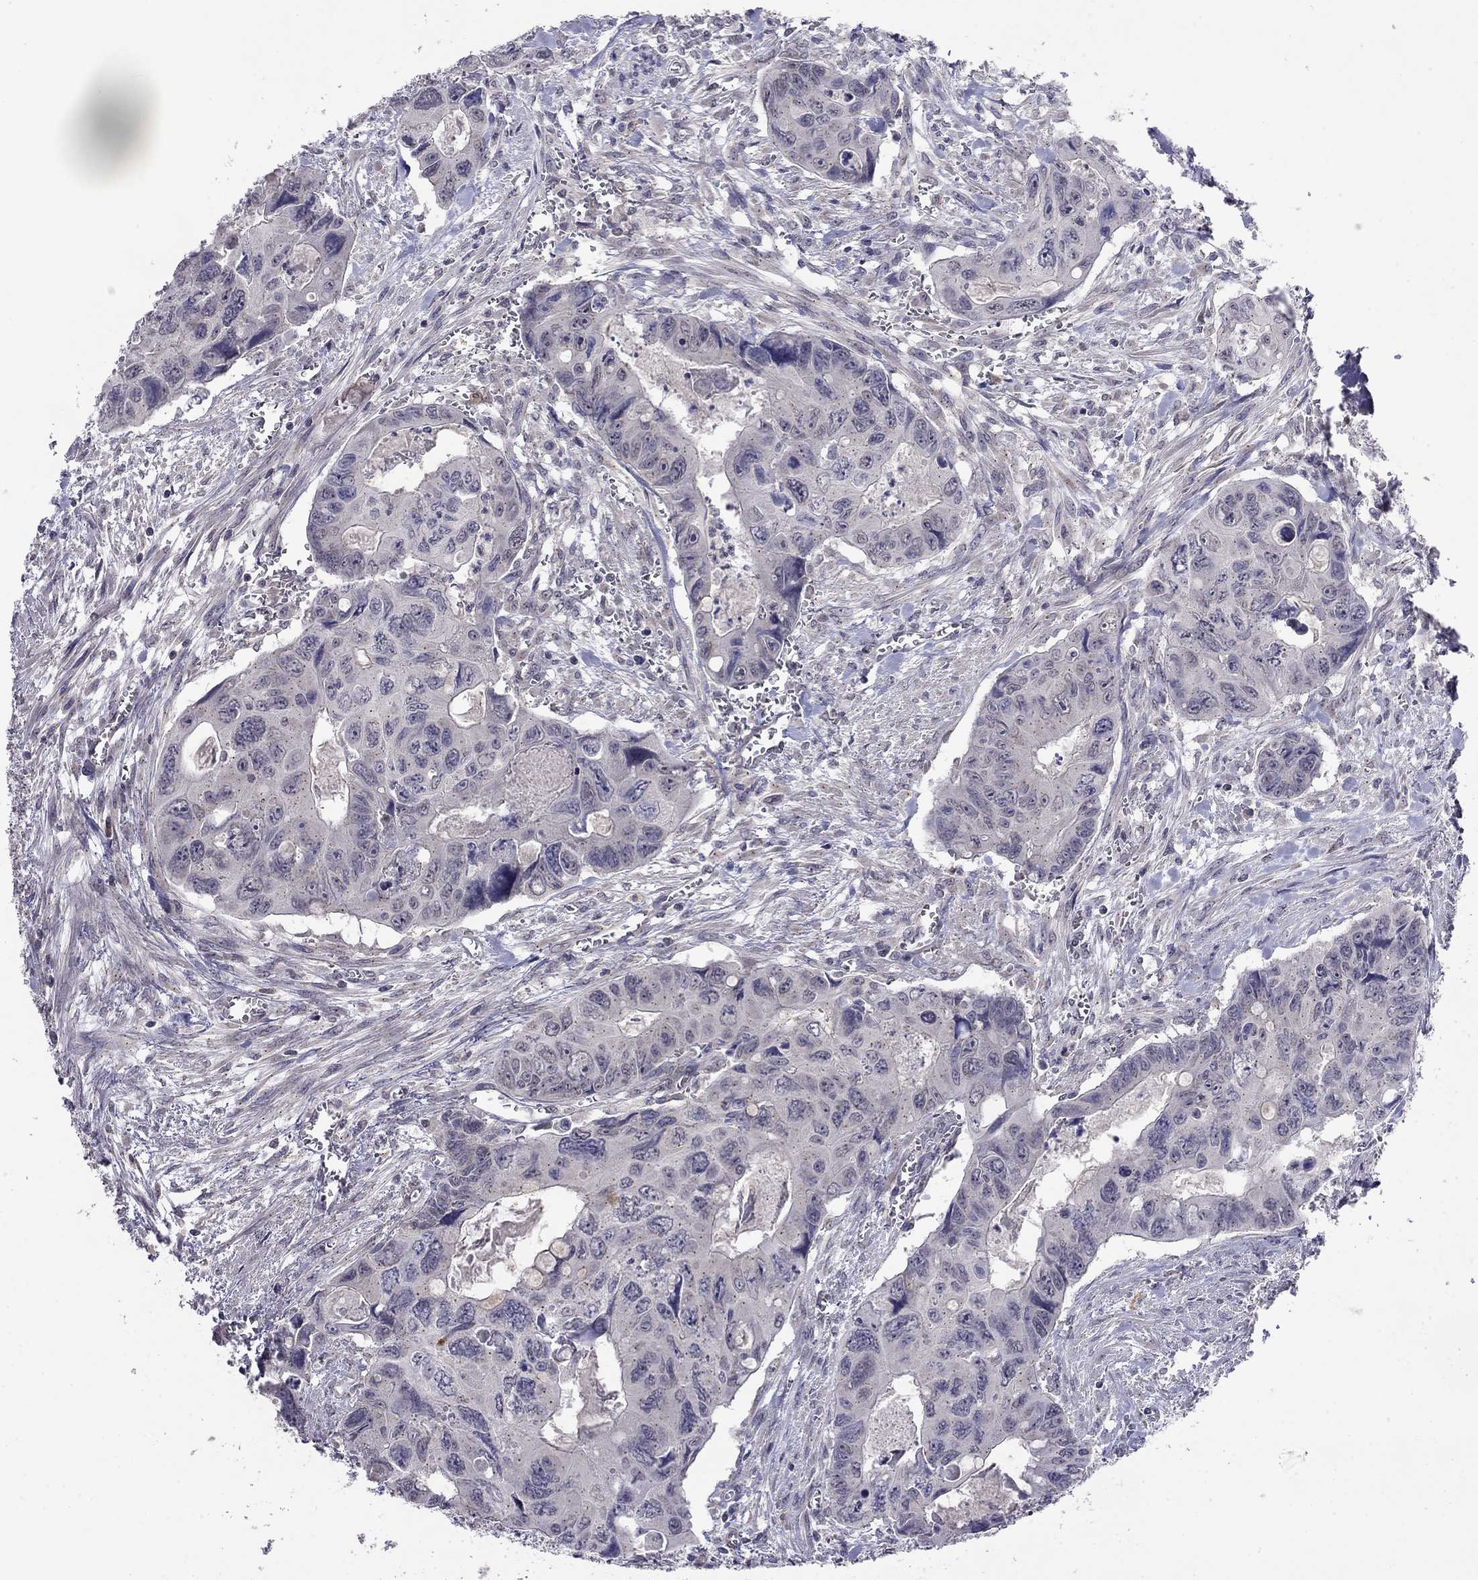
{"staining": {"intensity": "negative", "quantity": "none", "location": "none"}, "tissue": "colorectal cancer", "cell_type": "Tumor cells", "image_type": "cancer", "snomed": [{"axis": "morphology", "description": "Adenocarcinoma, NOS"}, {"axis": "topography", "description": "Rectum"}], "caption": "Tumor cells show no significant expression in colorectal cancer.", "gene": "WNK3", "patient": {"sex": "male", "age": 62}}